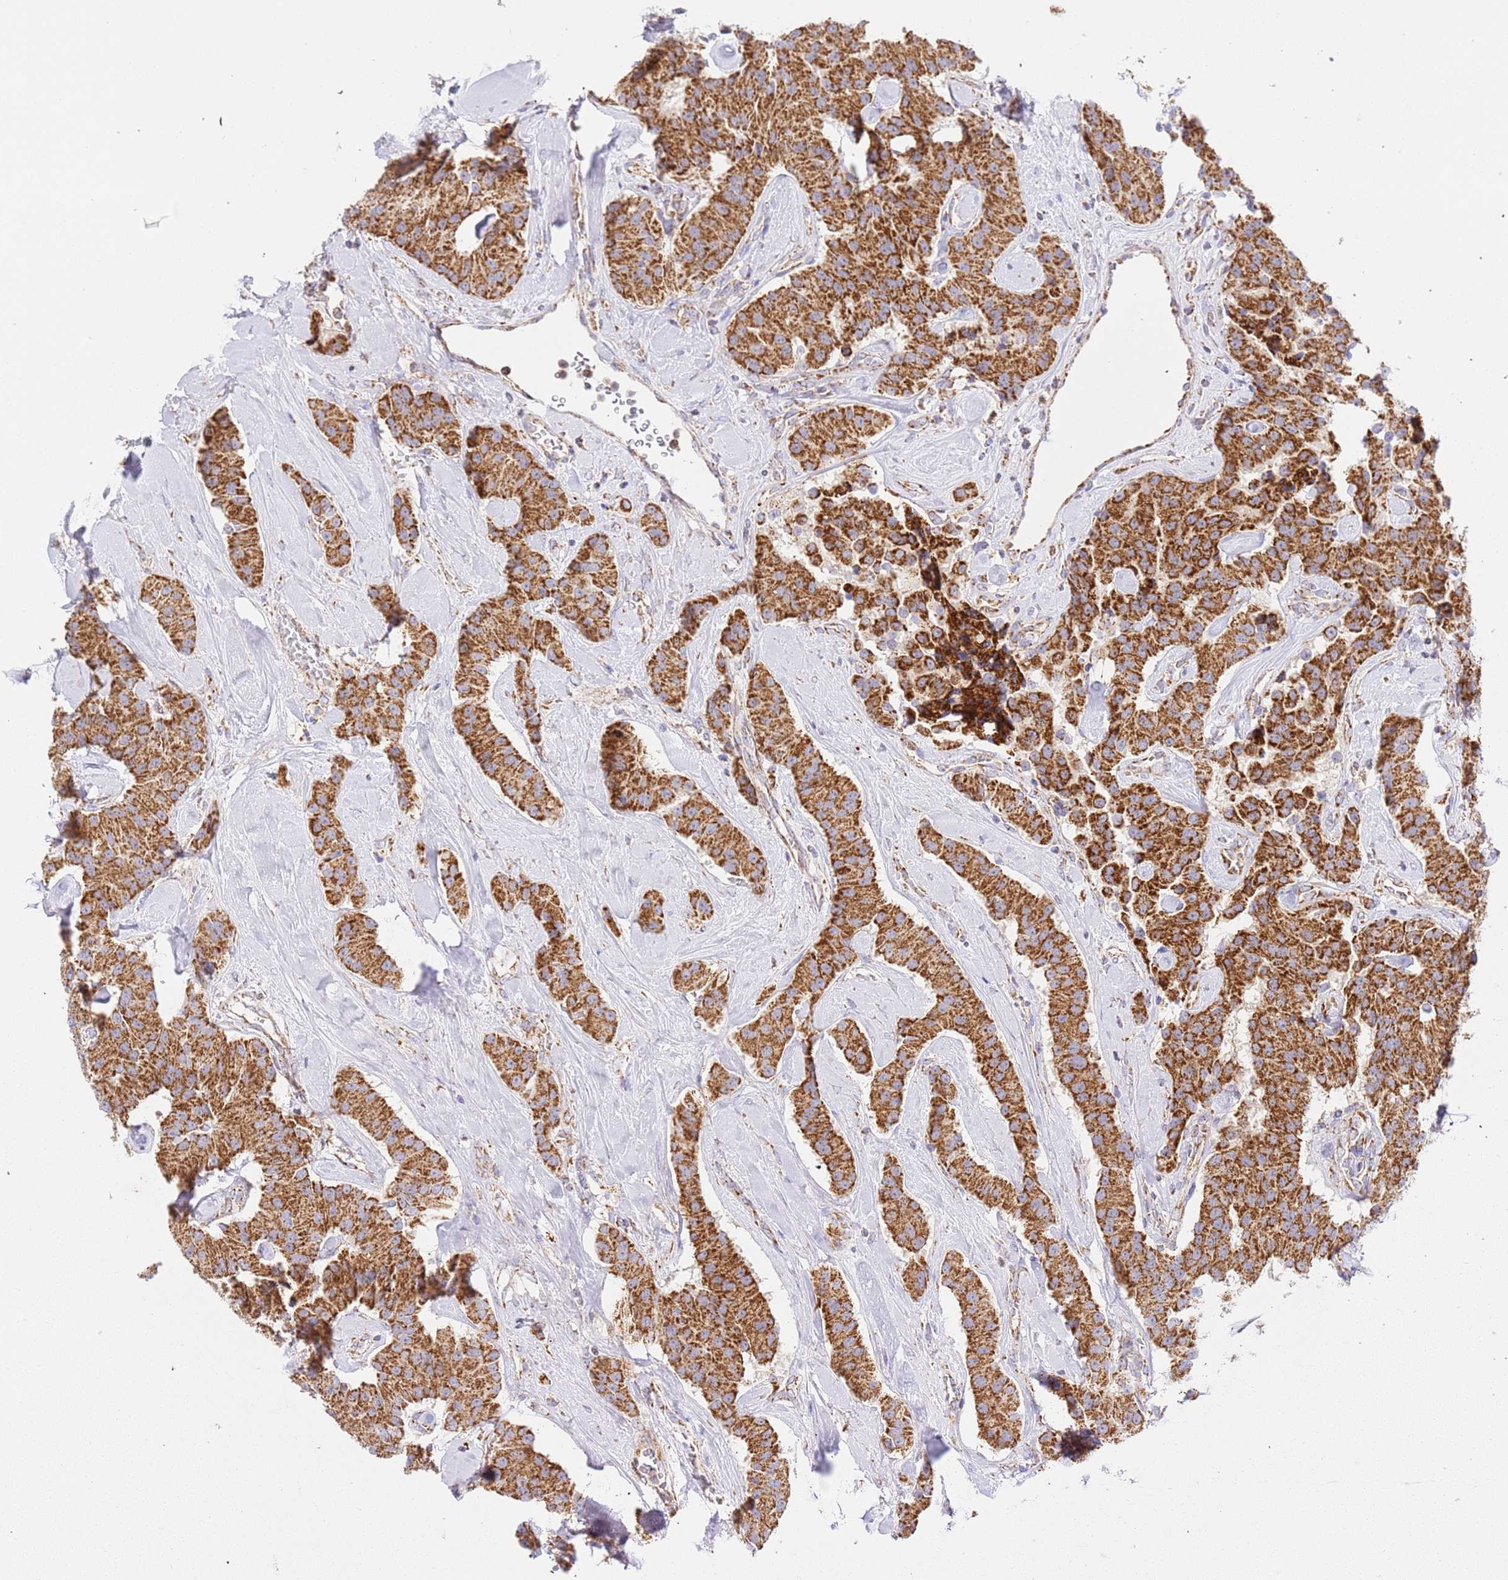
{"staining": {"intensity": "strong", "quantity": ">75%", "location": "cytoplasmic/membranous"}, "tissue": "carcinoid", "cell_type": "Tumor cells", "image_type": "cancer", "snomed": [{"axis": "morphology", "description": "Carcinoid, malignant, NOS"}, {"axis": "topography", "description": "Pancreas"}], "caption": "A brown stain labels strong cytoplasmic/membranous expression of a protein in carcinoid (malignant) tumor cells. Ihc stains the protein of interest in brown and the nuclei are stained blue.", "gene": "ZBTB39", "patient": {"sex": "male", "age": 41}}